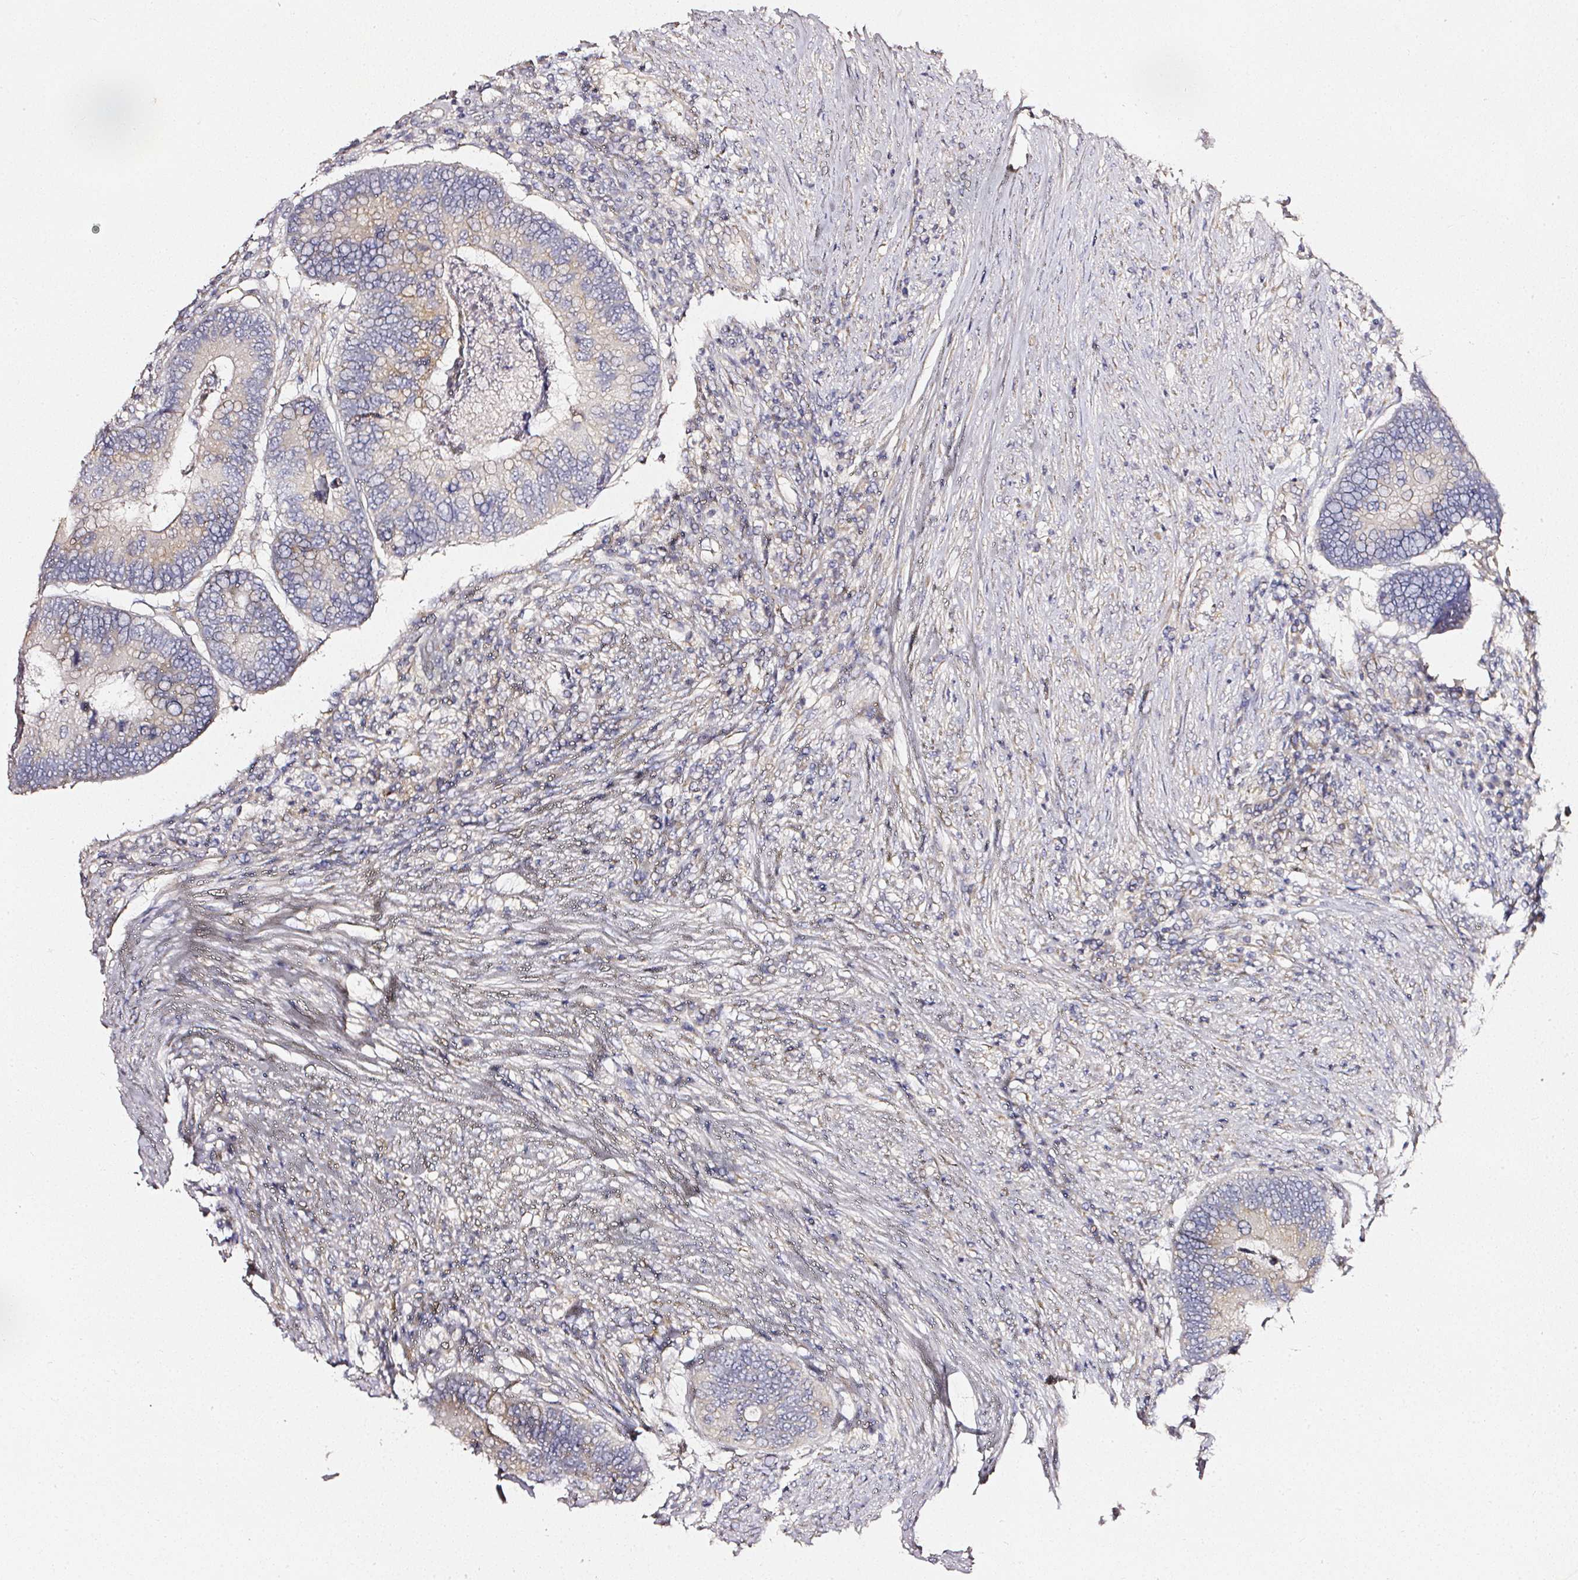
{"staining": {"intensity": "weak", "quantity": "25%-75%", "location": "cytoplasmic/membranous"}, "tissue": "colorectal cancer", "cell_type": "Tumor cells", "image_type": "cancer", "snomed": [{"axis": "morphology", "description": "Adenocarcinoma, NOS"}, {"axis": "topography", "description": "Colon"}], "caption": "Immunohistochemistry (IHC) (DAB) staining of colorectal cancer (adenocarcinoma) exhibits weak cytoplasmic/membranous protein expression in approximately 25%-75% of tumor cells.", "gene": "NTRK1", "patient": {"sex": "female", "age": 67}}